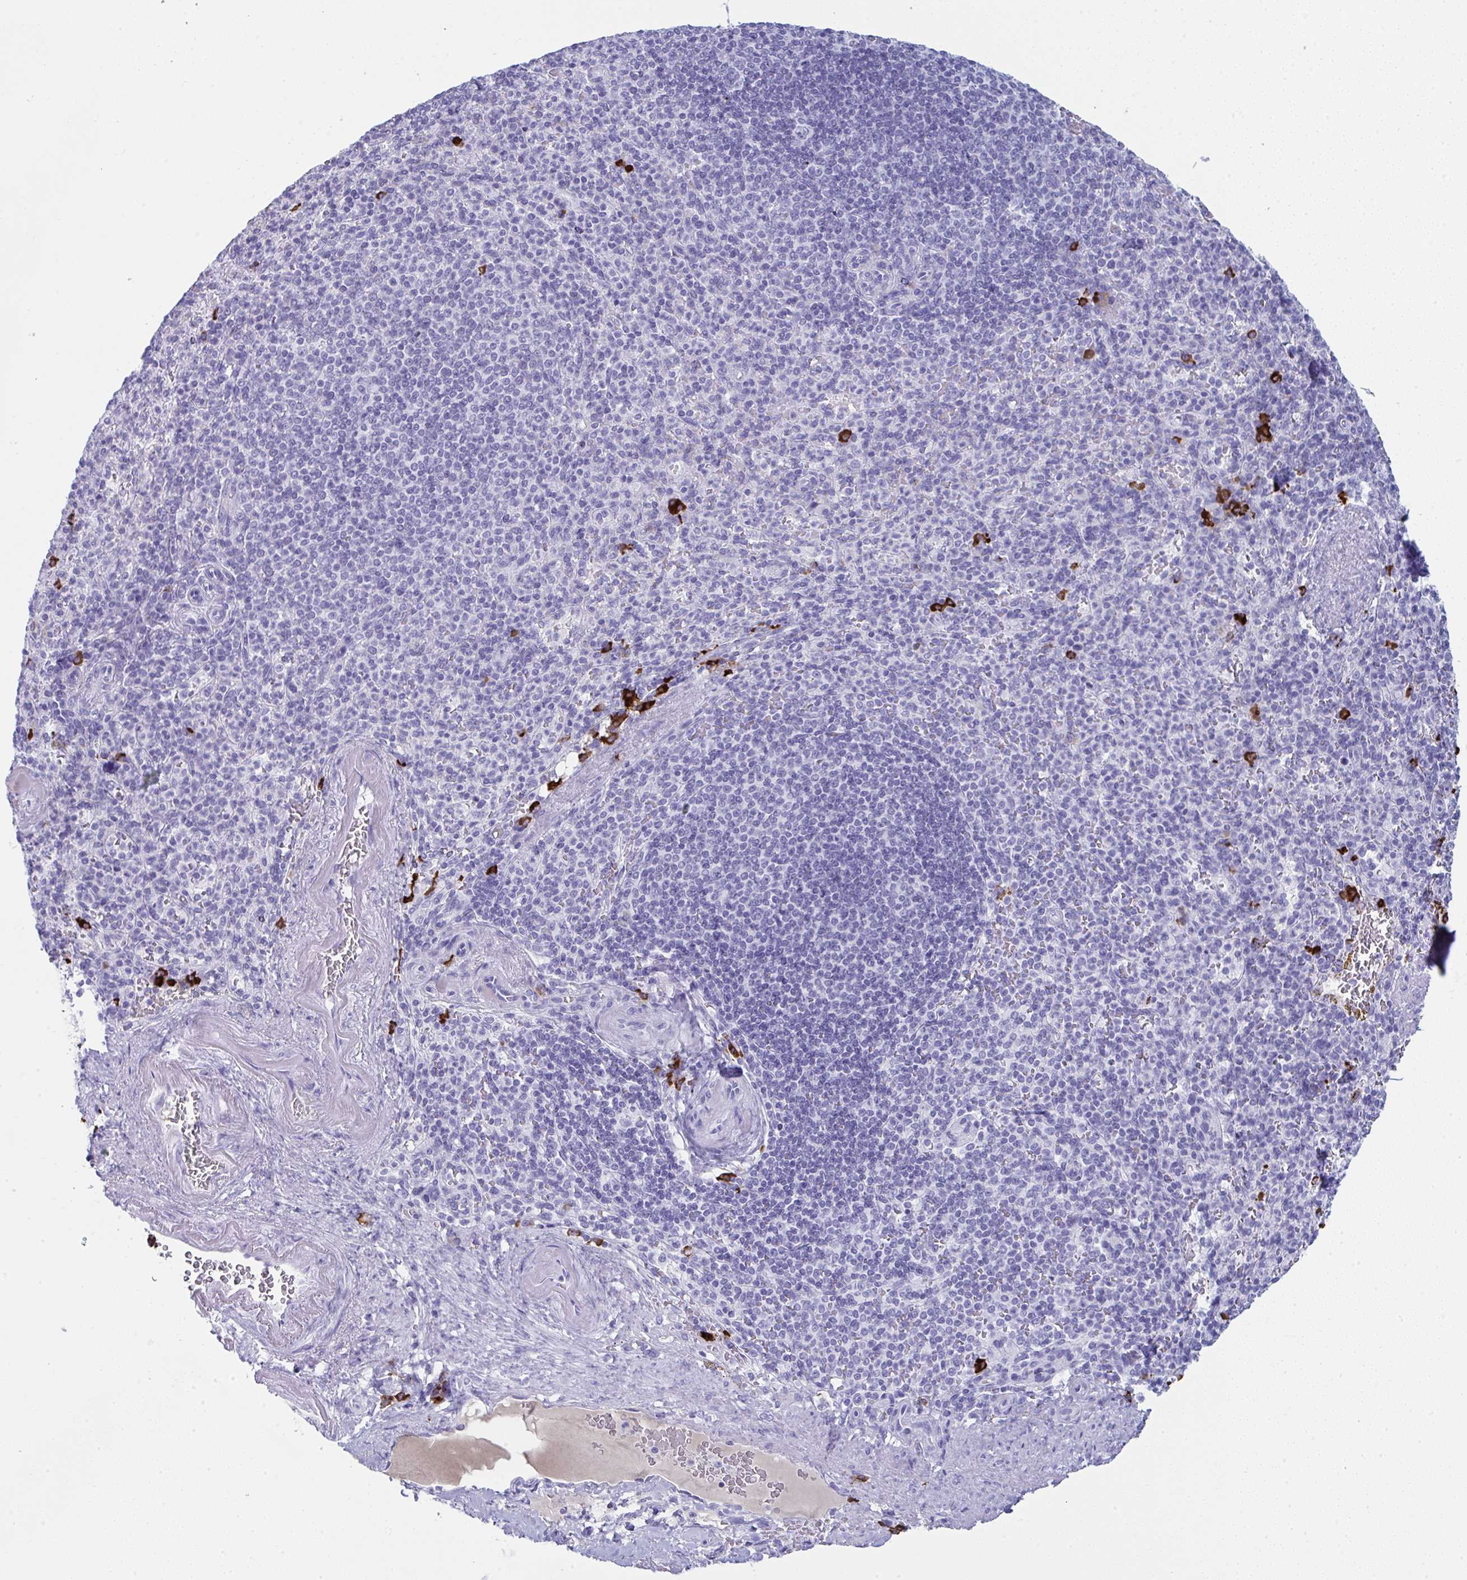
{"staining": {"intensity": "strong", "quantity": "<25%", "location": "cytoplasmic/membranous"}, "tissue": "spleen", "cell_type": "Cells in red pulp", "image_type": "normal", "snomed": [{"axis": "morphology", "description": "Normal tissue, NOS"}, {"axis": "topography", "description": "Spleen"}], "caption": "Immunohistochemical staining of benign human spleen demonstrates medium levels of strong cytoplasmic/membranous expression in approximately <25% of cells in red pulp. (DAB (3,3'-diaminobenzidine) IHC with brightfield microscopy, high magnification).", "gene": "JCHAIN", "patient": {"sex": "female", "age": 74}}